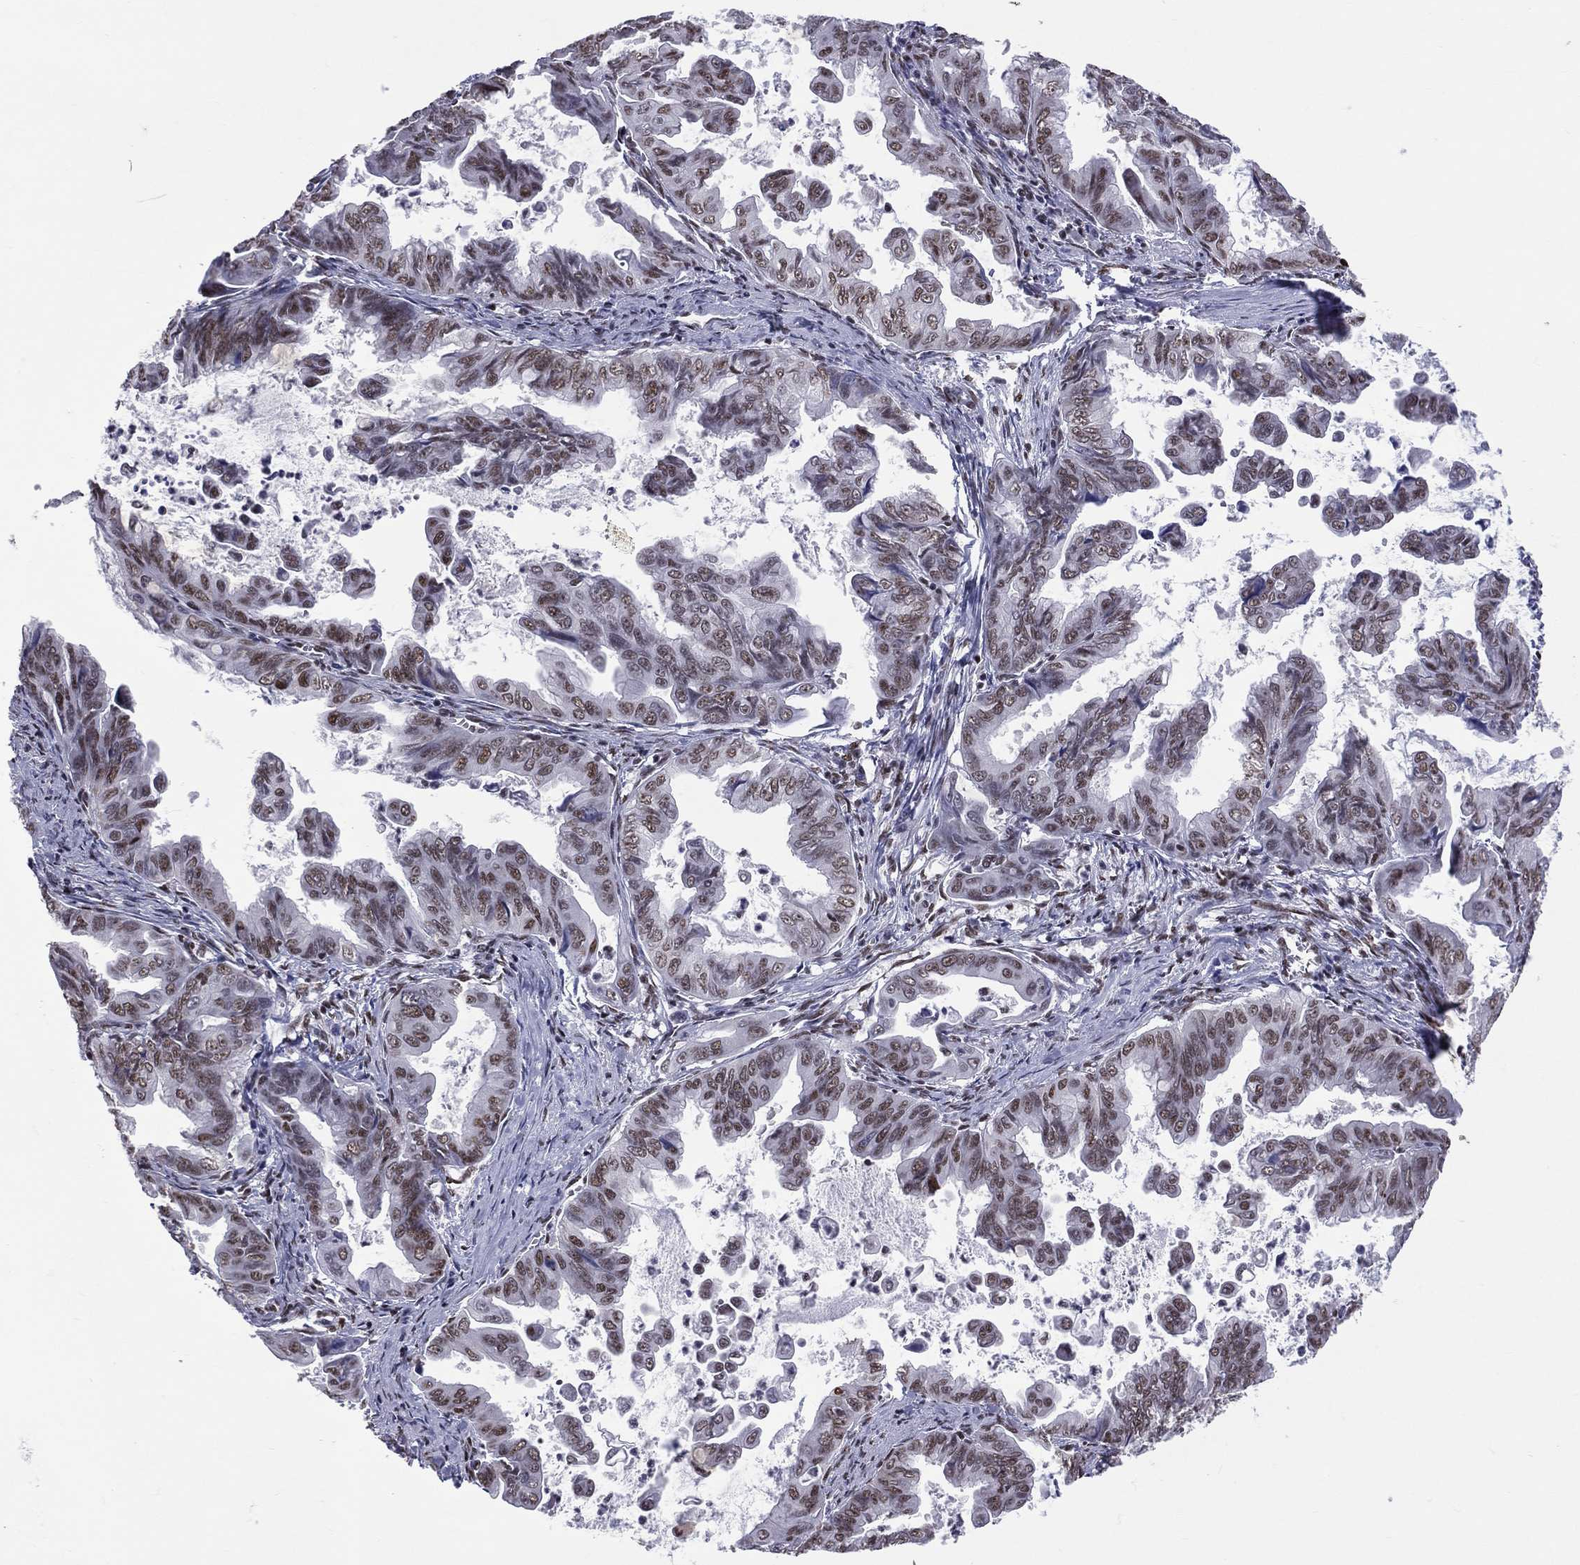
{"staining": {"intensity": "moderate", "quantity": ">75%", "location": "nuclear"}, "tissue": "stomach cancer", "cell_type": "Tumor cells", "image_type": "cancer", "snomed": [{"axis": "morphology", "description": "Adenocarcinoma, NOS"}, {"axis": "topography", "description": "Stomach, upper"}], "caption": "A histopathology image of stomach cancer stained for a protein displays moderate nuclear brown staining in tumor cells.", "gene": "ZNF7", "patient": {"sex": "male", "age": 80}}